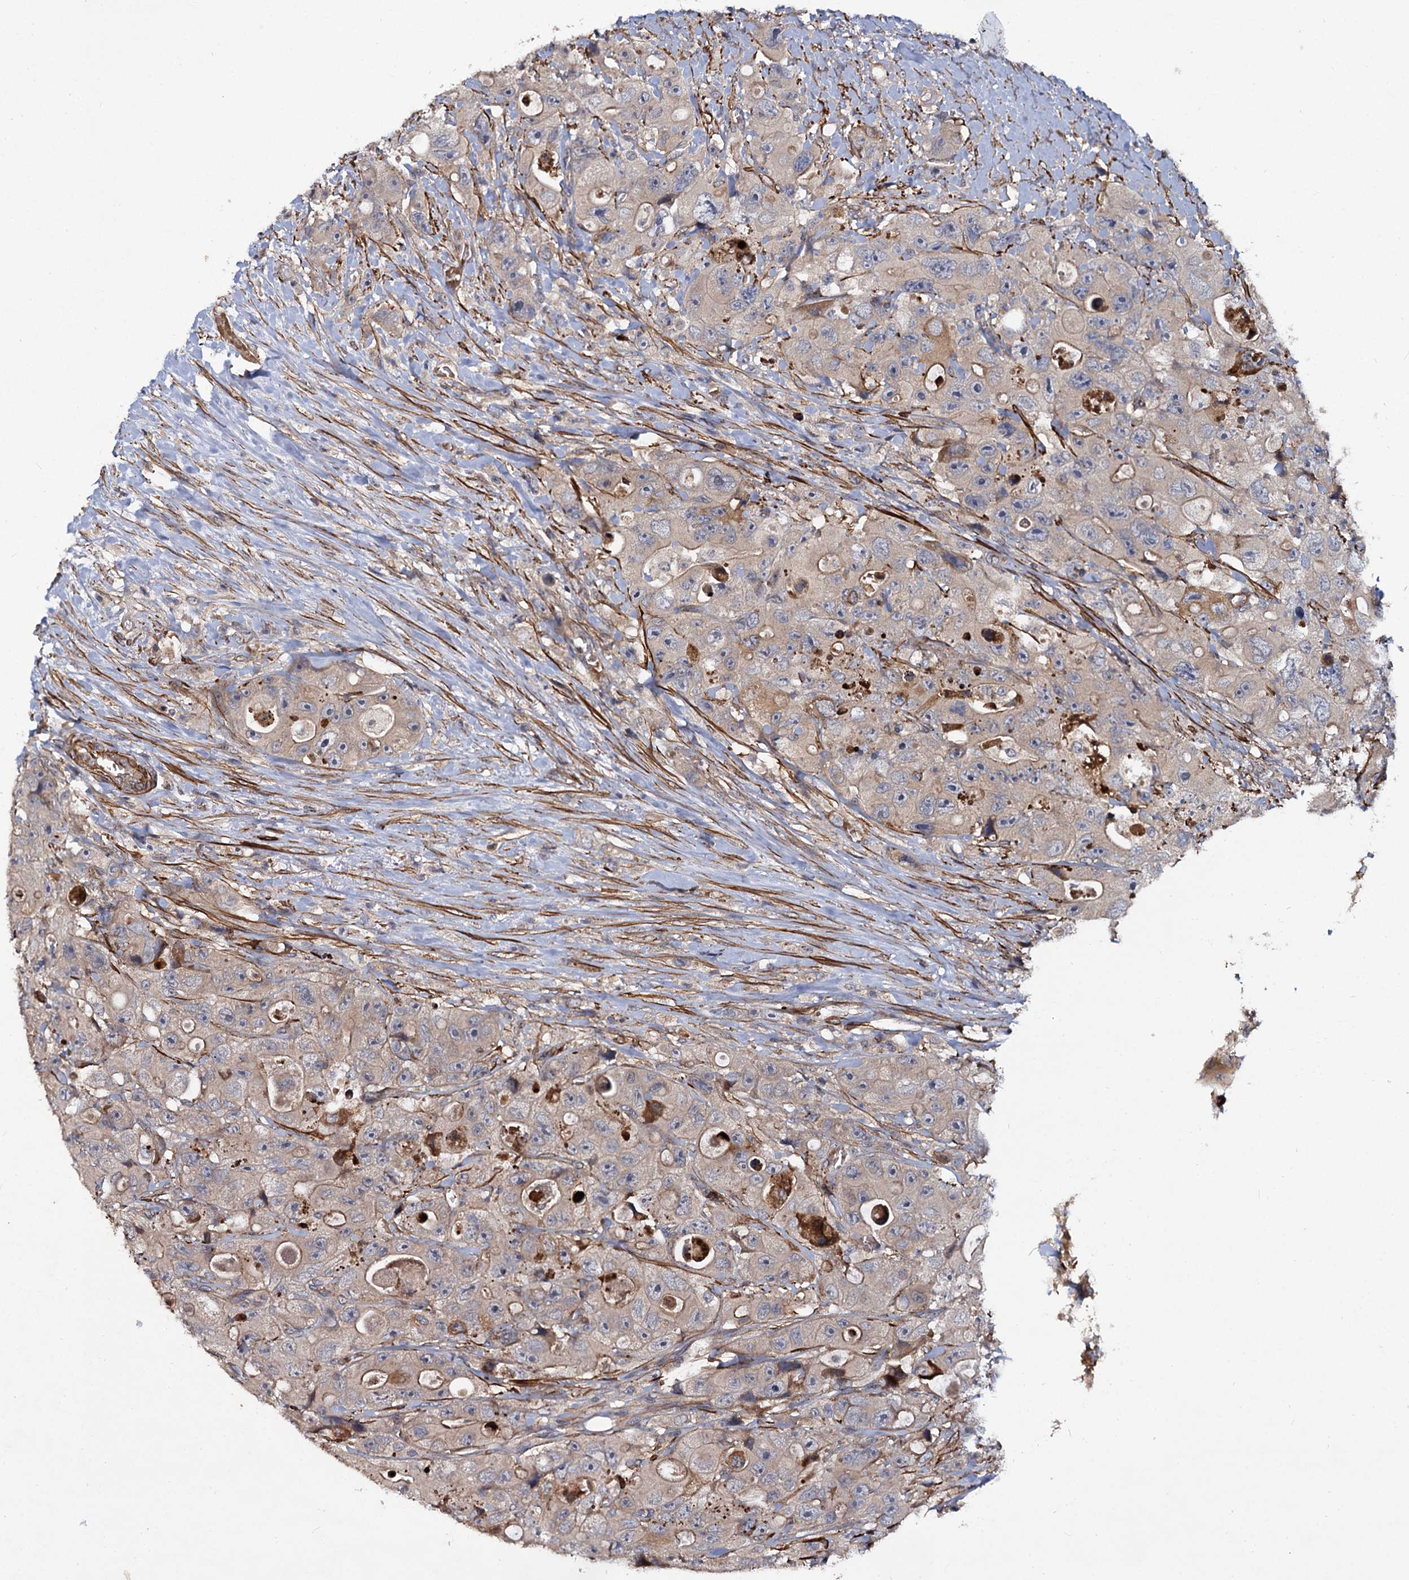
{"staining": {"intensity": "weak", "quantity": ">75%", "location": "cytoplasmic/membranous"}, "tissue": "colorectal cancer", "cell_type": "Tumor cells", "image_type": "cancer", "snomed": [{"axis": "morphology", "description": "Adenocarcinoma, NOS"}, {"axis": "topography", "description": "Colon"}], "caption": "Adenocarcinoma (colorectal) stained with a brown dye shows weak cytoplasmic/membranous positive positivity in about >75% of tumor cells.", "gene": "ISM2", "patient": {"sex": "female", "age": 46}}